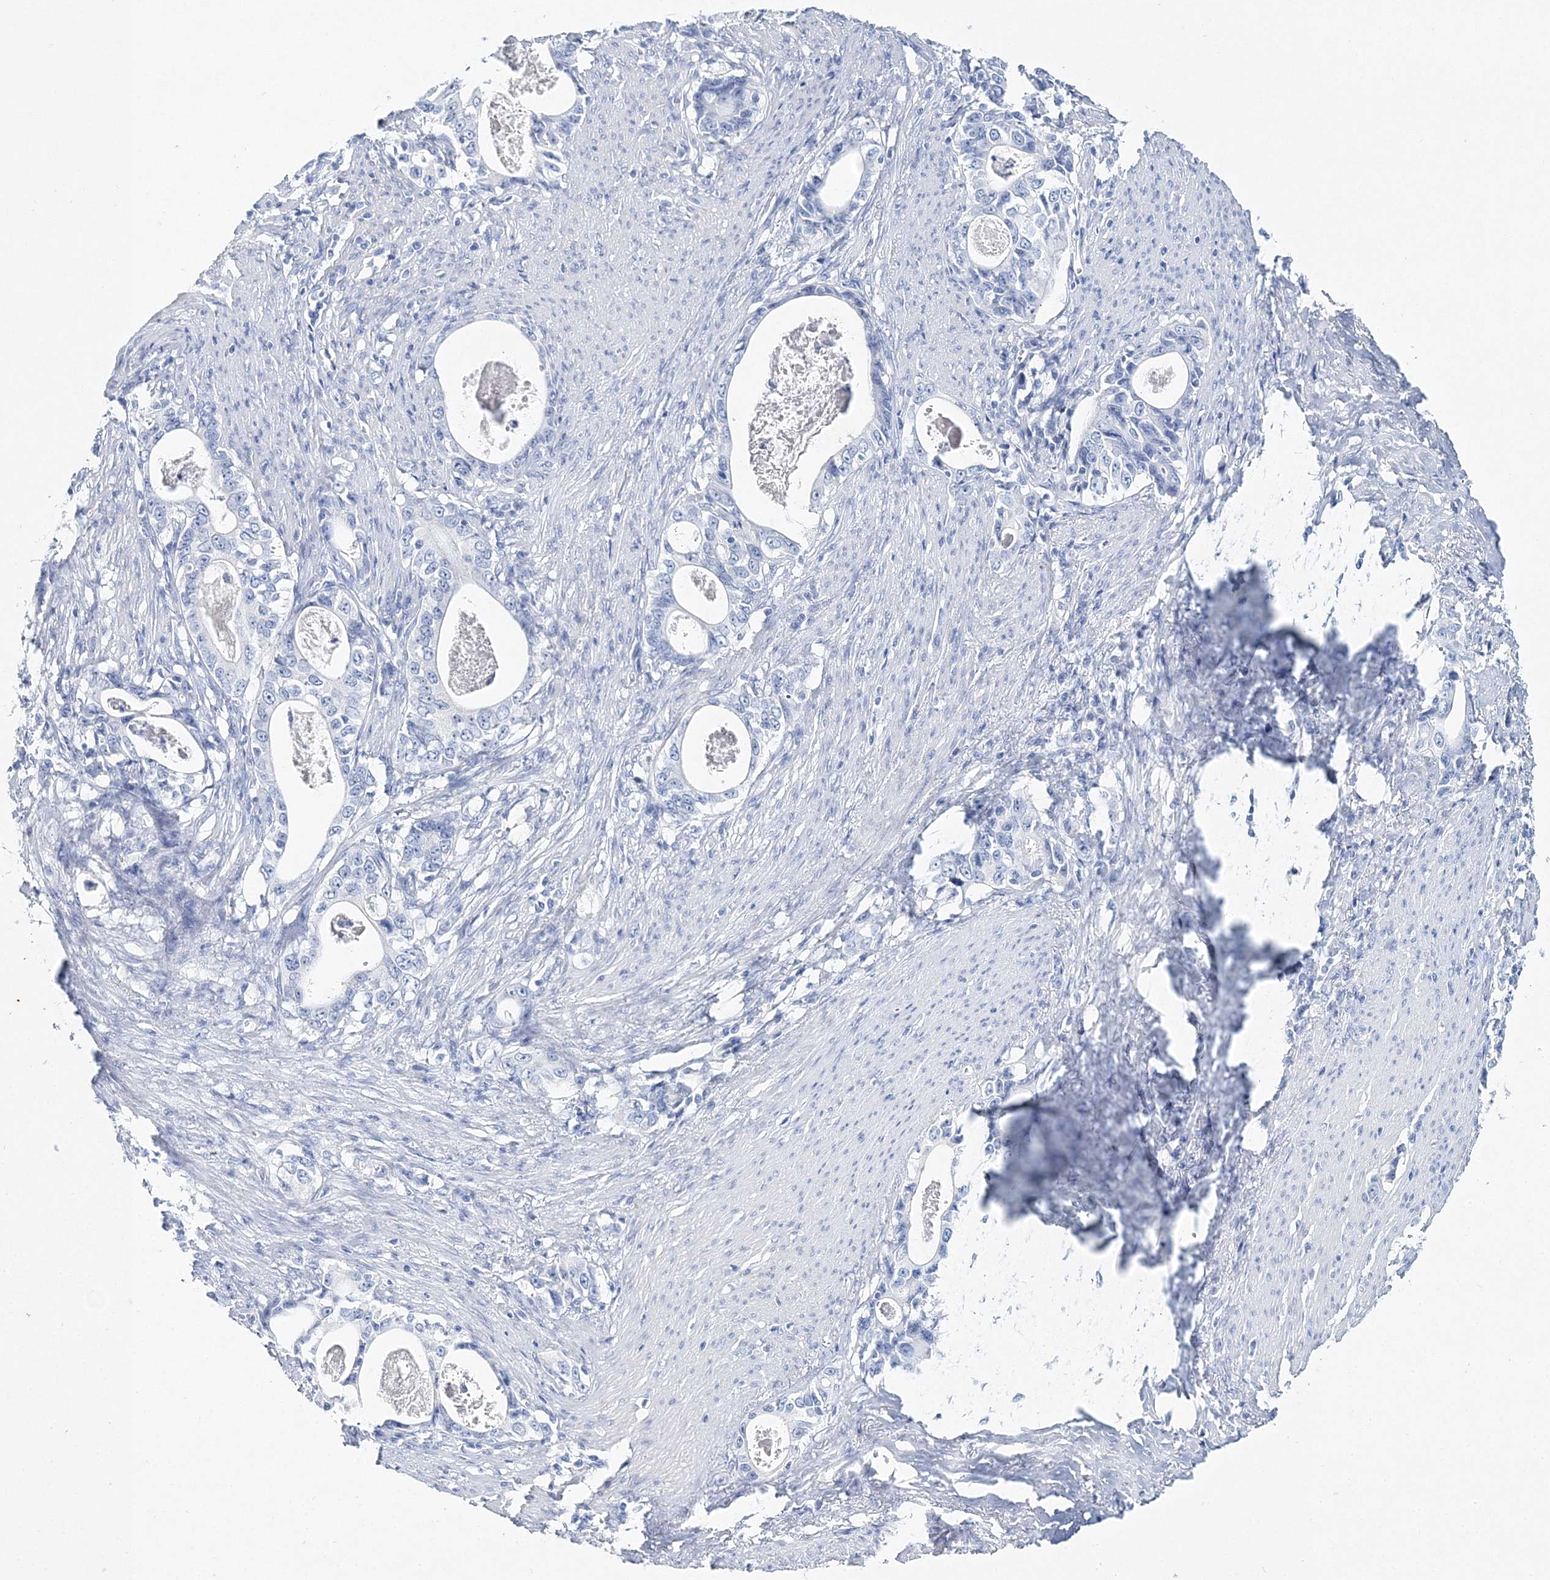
{"staining": {"intensity": "negative", "quantity": "none", "location": "none"}, "tissue": "stomach cancer", "cell_type": "Tumor cells", "image_type": "cancer", "snomed": [{"axis": "morphology", "description": "Adenocarcinoma, NOS"}, {"axis": "topography", "description": "Stomach, lower"}], "caption": "There is no significant staining in tumor cells of stomach cancer.", "gene": "MYOZ2", "patient": {"sex": "female", "age": 72}}